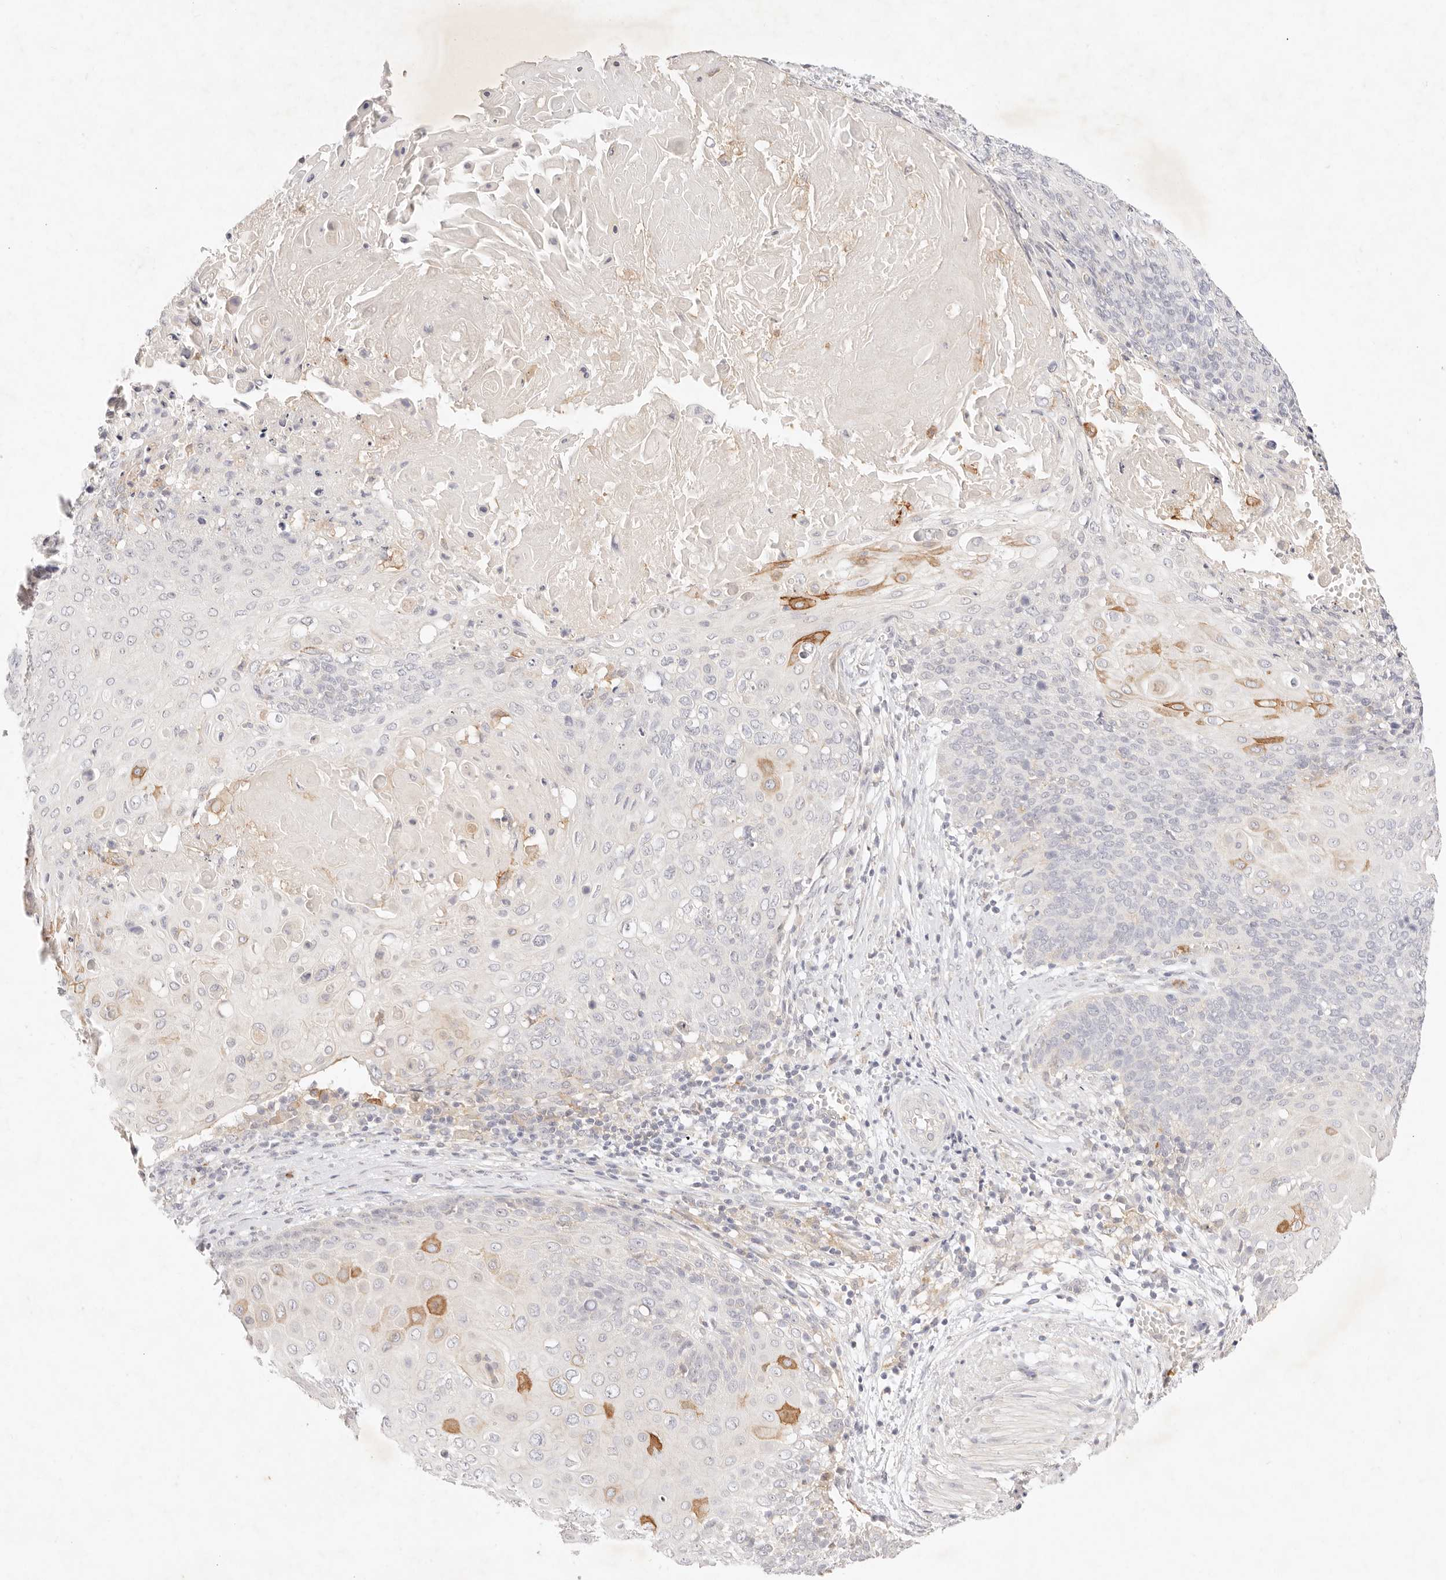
{"staining": {"intensity": "moderate", "quantity": "<25%", "location": "cytoplasmic/membranous"}, "tissue": "cervical cancer", "cell_type": "Tumor cells", "image_type": "cancer", "snomed": [{"axis": "morphology", "description": "Squamous cell carcinoma, NOS"}, {"axis": "topography", "description": "Cervix"}], "caption": "DAB immunohistochemical staining of human cervical cancer (squamous cell carcinoma) exhibits moderate cytoplasmic/membranous protein positivity in about <25% of tumor cells.", "gene": "GPR84", "patient": {"sex": "female", "age": 39}}